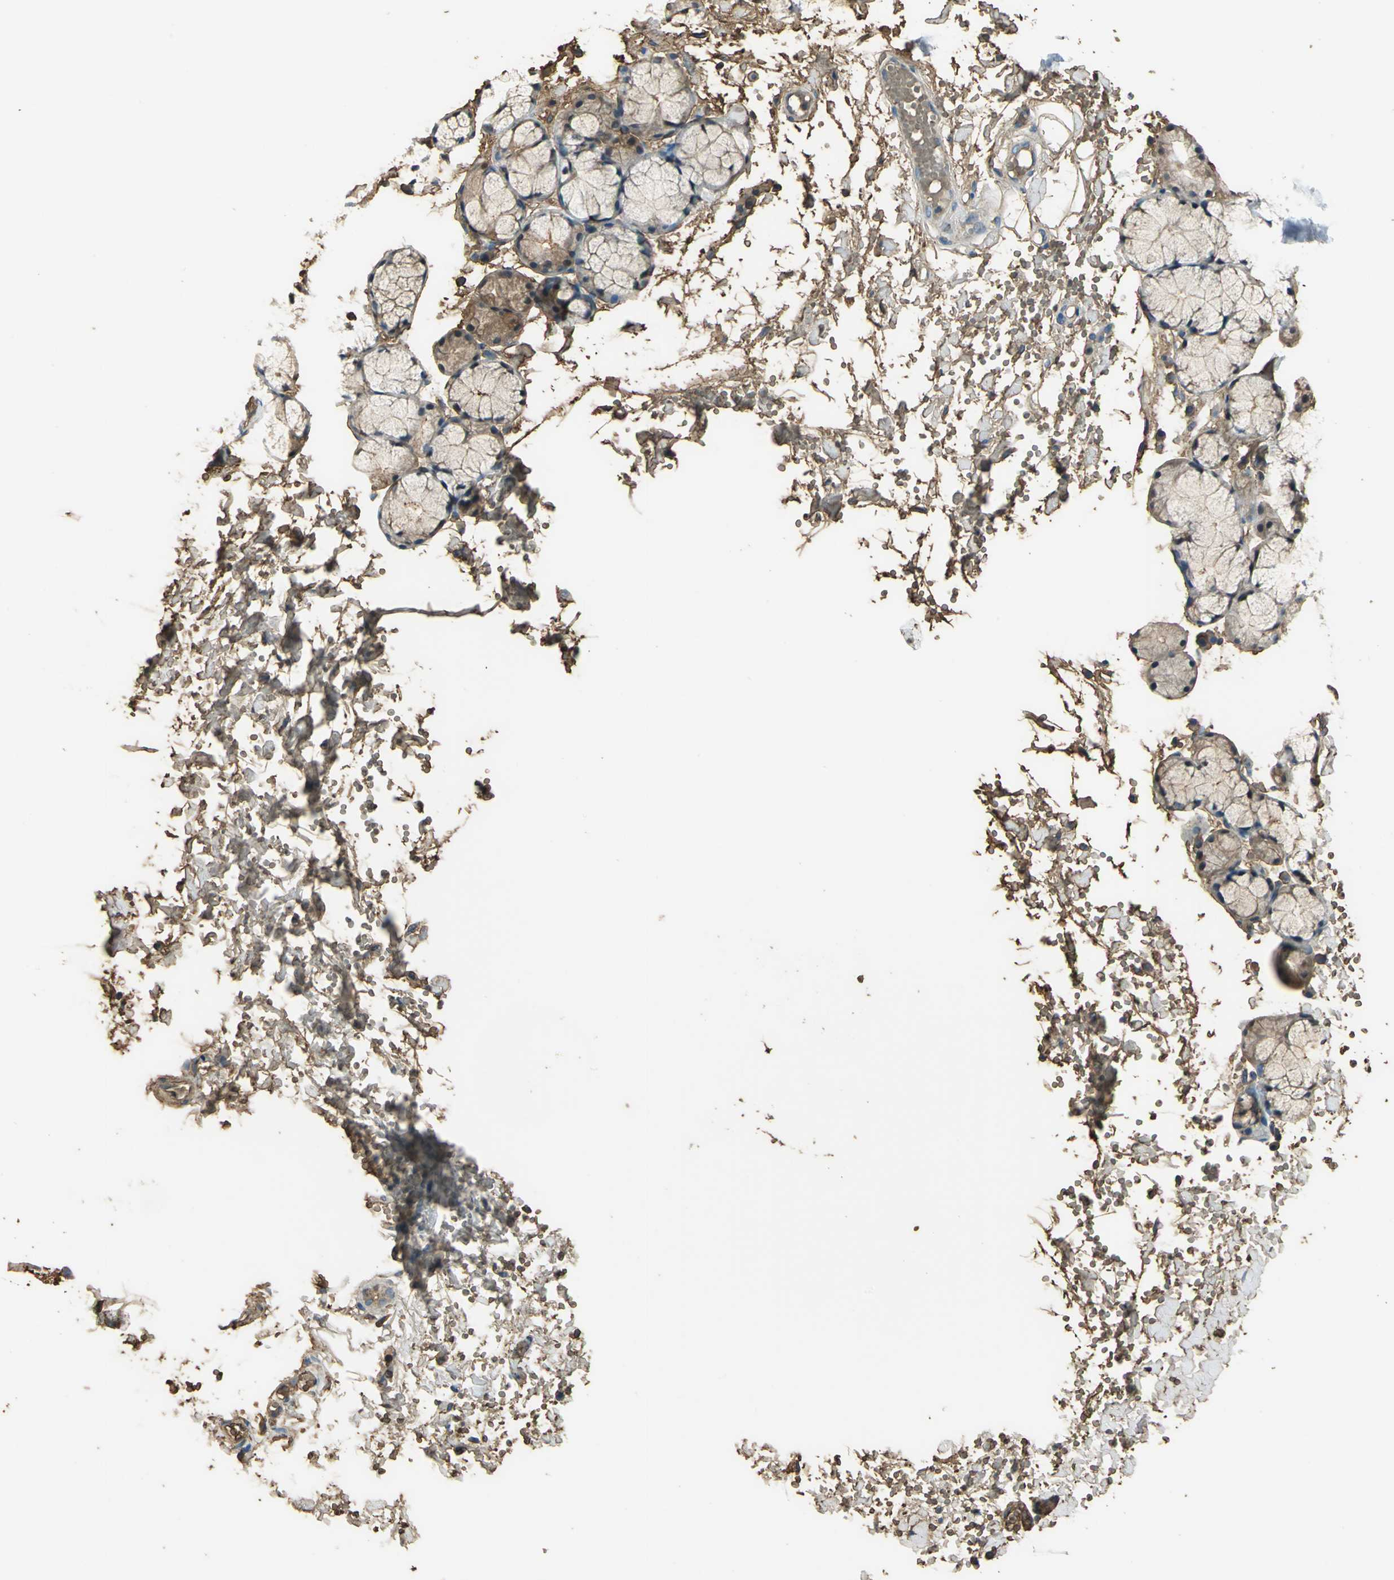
{"staining": {"intensity": "moderate", "quantity": "25%-75%", "location": "cytoplasmic/membranous,nuclear"}, "tissue": "salivary gland", "cell_type": "Glandular cells", "image_type": "normal", "snomed": [{"axis": "morphology", "description": "Normal tissue, NOS"}, {"axis": "topography", "description": "Skeletal muscle"}, {"axis": "topography", "description": "Oral tissue"}, {"axis": "topography", "description": "Salivary gland"}, {"axis": "topography", "description": "Peripheral nerve tissue"}], "caption": "Immunohistochemistry photomicrograph of unremarkable salivary gland: salivary gland stained using IHC shows medium levels of moderate protein expression localized specifically in the cytoplasmic/membranous,nuclear of glandular cells, appearing as a cytoplasmic/membranous,nuclear brown color.", "gene": "DDAH1", "patient": {"sex": "male", "age": 54}}